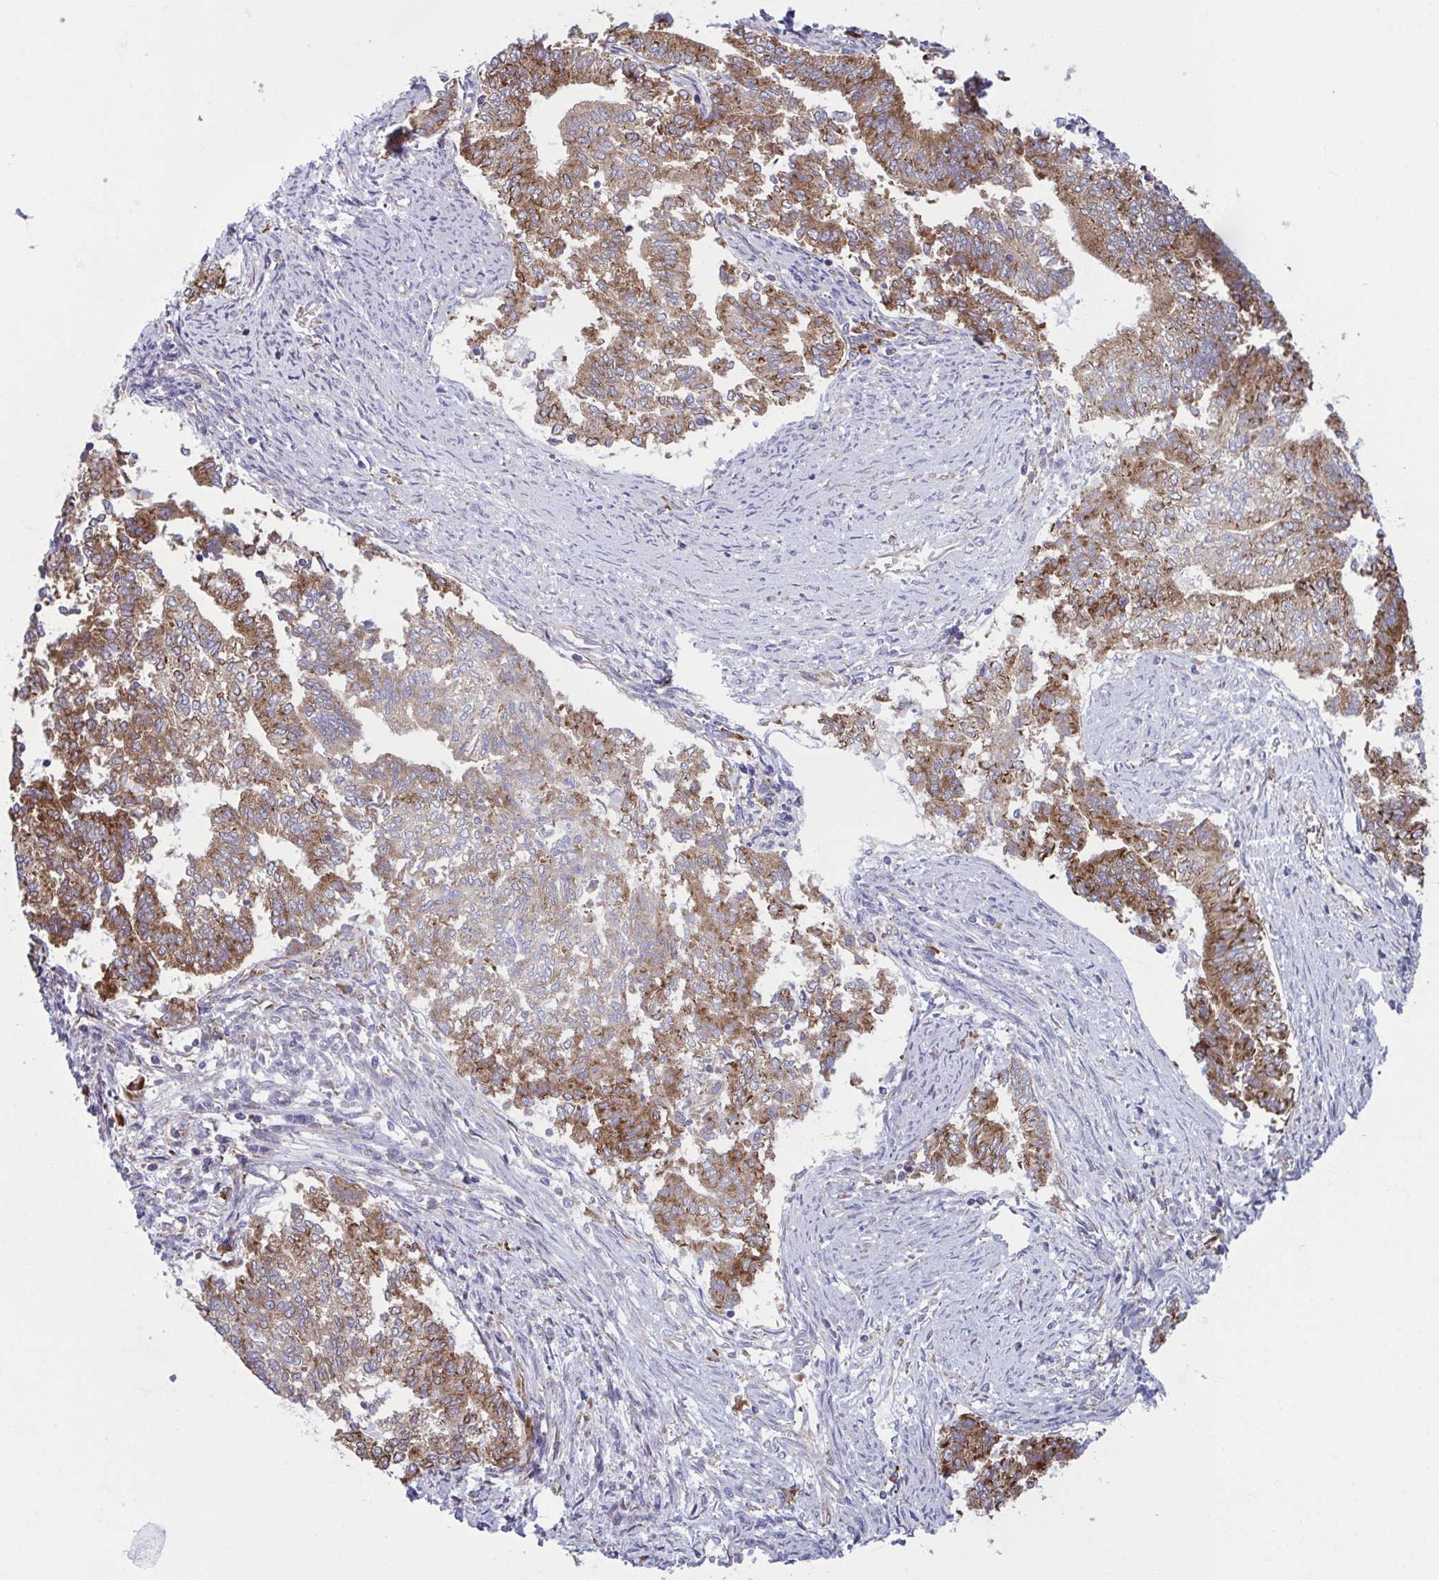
{"staining": {"intensity": "moderate", "quantity": ">75%", "location": "cytoplasmic/membranous"}, "tissue": "endometrial cancer", "cell_type": "Tumor cells", "image_type": "cancer", "snomed": [{"axis": "morphology", "description": "Adenocarcinoma, NOS"}, {"axis": "topography", "description": "Endometrium"}], "caption": "Tumor cells reveal moderate cytoplasmic/membranous positivity in approximately >75% of cells in endometrial adenocarcinoma.", "gene": "RPS16", "patient": {"sex": "female", "age": 65}}